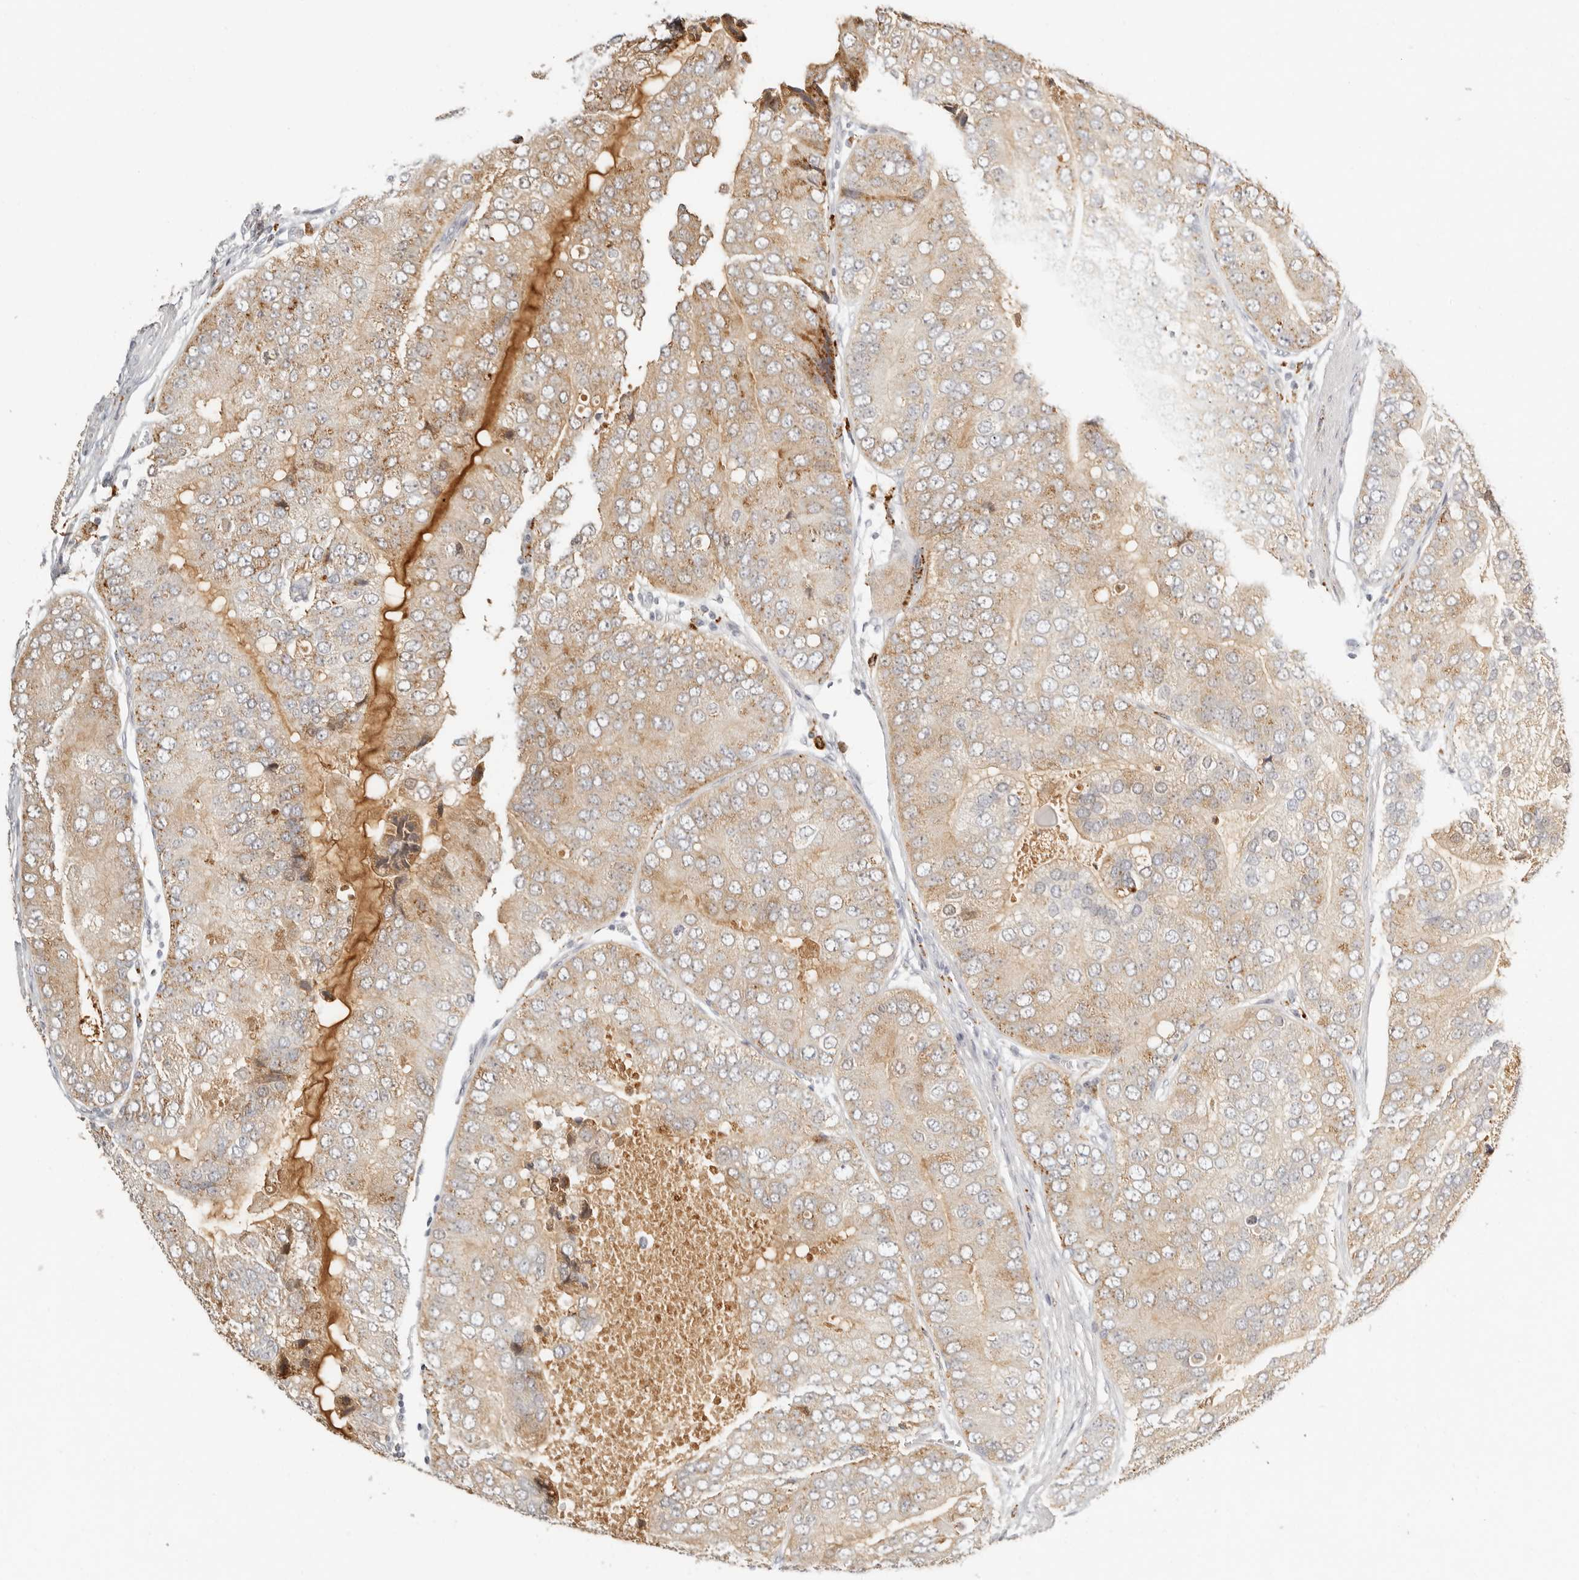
{"staining": {"intensity": "moderate", "quantity": "25%-75%", "location": "cytoplasmic/membranous"}, "tissue": "prostate cancer", "cell_type": "Tumor cells", "image_type": "cancer", "snomed": [{"axis": "morphology", "description": "Adenocarcinoma, High grade"}, {"axis": "topography", "description": "Prostate"}], "caption": "Immunohistochemistry (IHC) staining of high-grade adenocarcinoma (prostate), which displays medium levels of moderate cytoplasmic/membranous positivity in about 25%-75% of tumor cells indicating moderate cytoplasmic/membranous protein staining. The staining was performed using DAB (3,3'-diaminobenzidine) (brown) for protein detection and nuclei were counterstained in hematoxylin (blue).", "gene": "RNASET2", "patient": {"sex": "male", "age": 70}}